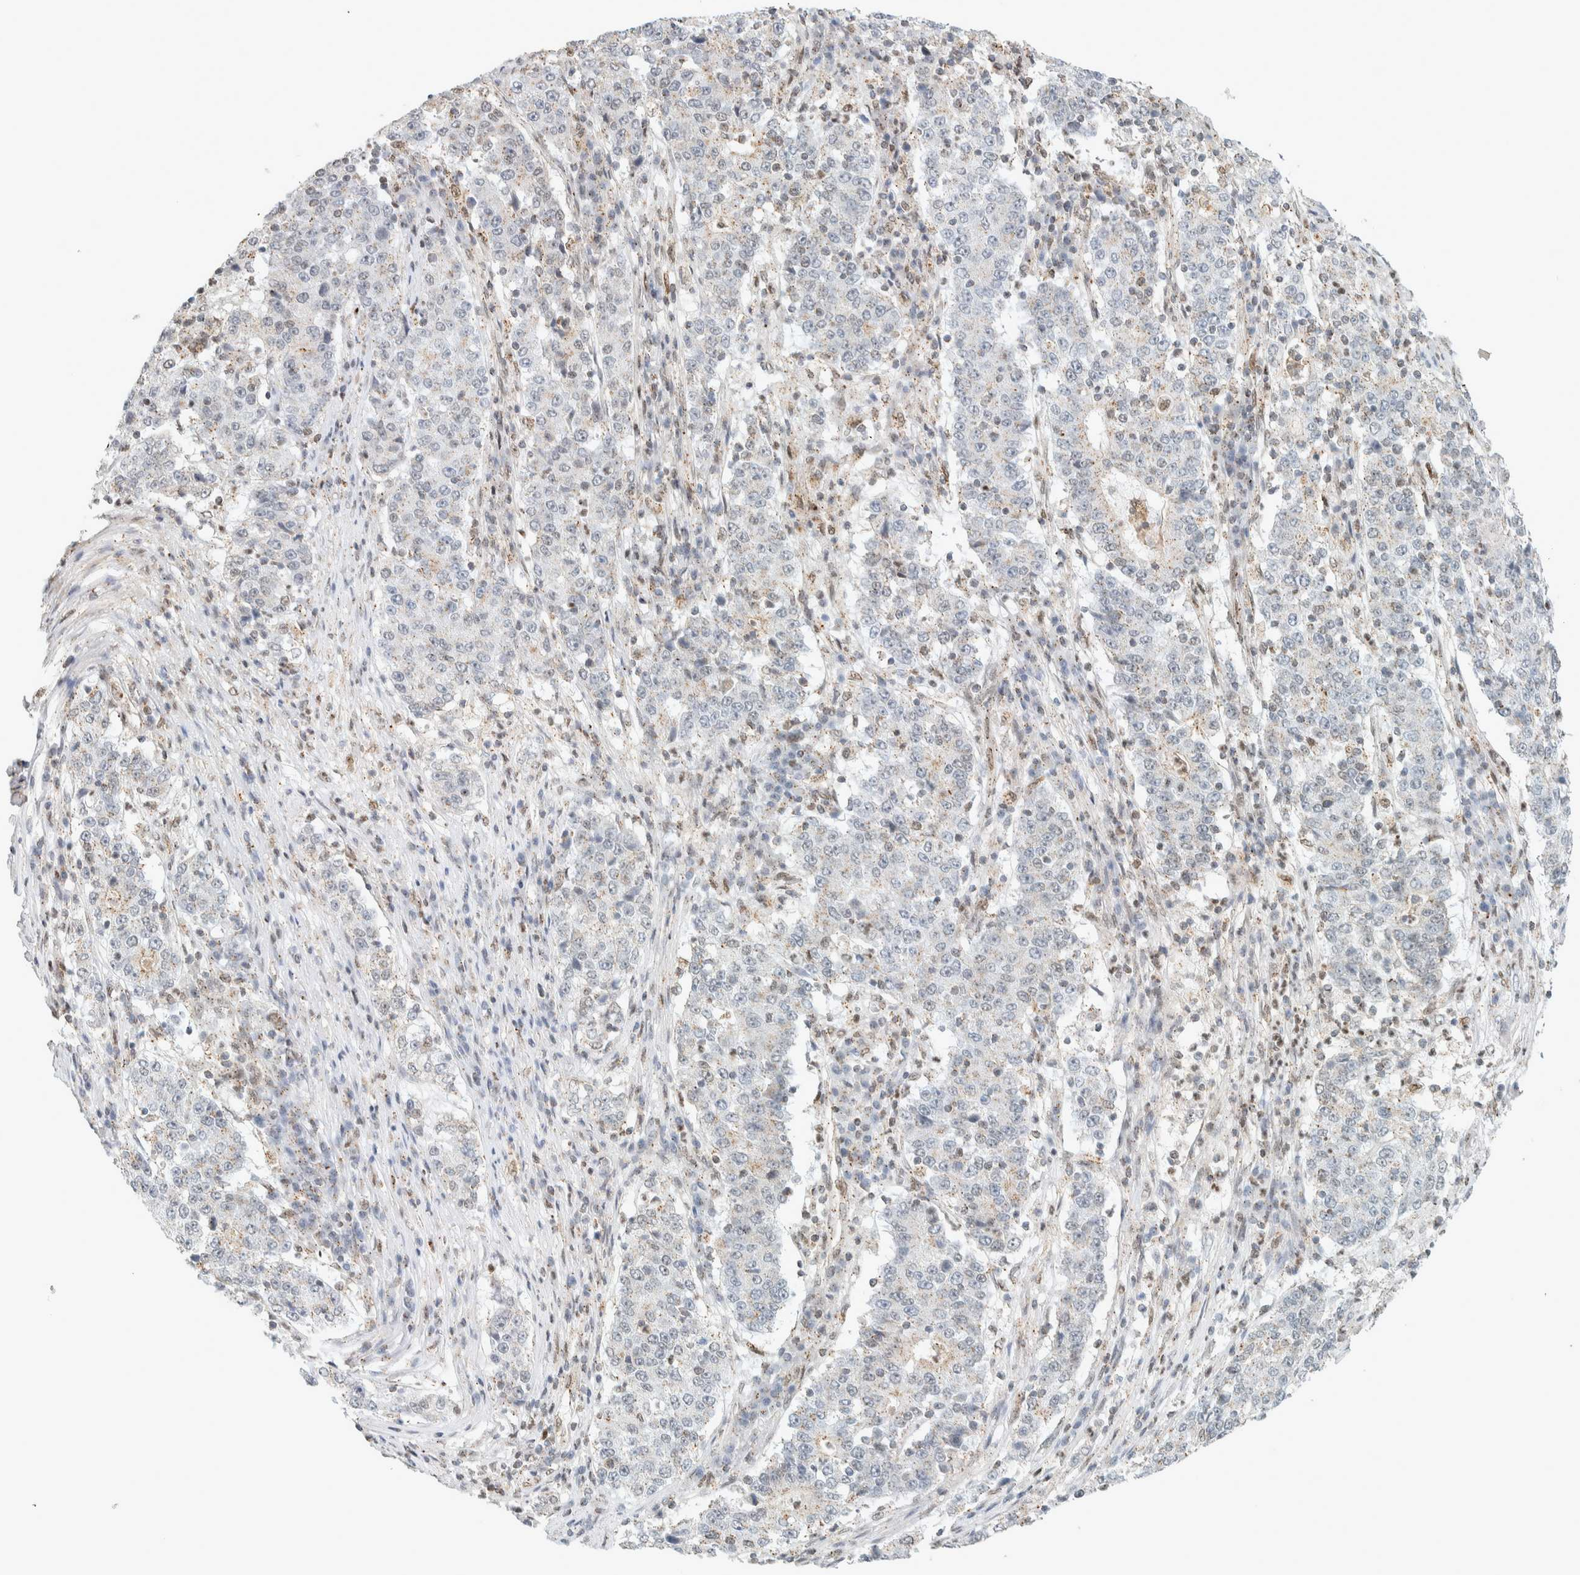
{"staining": {"intensity": "weak", "quantity": "<25%", "location": "cytoplasmic/membranous"}, "tissue": "stomach cancer", "cell_type": "Tumor cells", "image_type": "cancer", "snomed": [{"axis": "morphology", "description": "Adenocarcinoma, NOS"}, {"axis": "topography", "description": "Stomach"}], "caption": "Immunohistochemical staining of stomach cancer exhibits no significant staining in tumor cells.", "gene": "TFE3", "patient": {"sex": "male", "age": 59}}